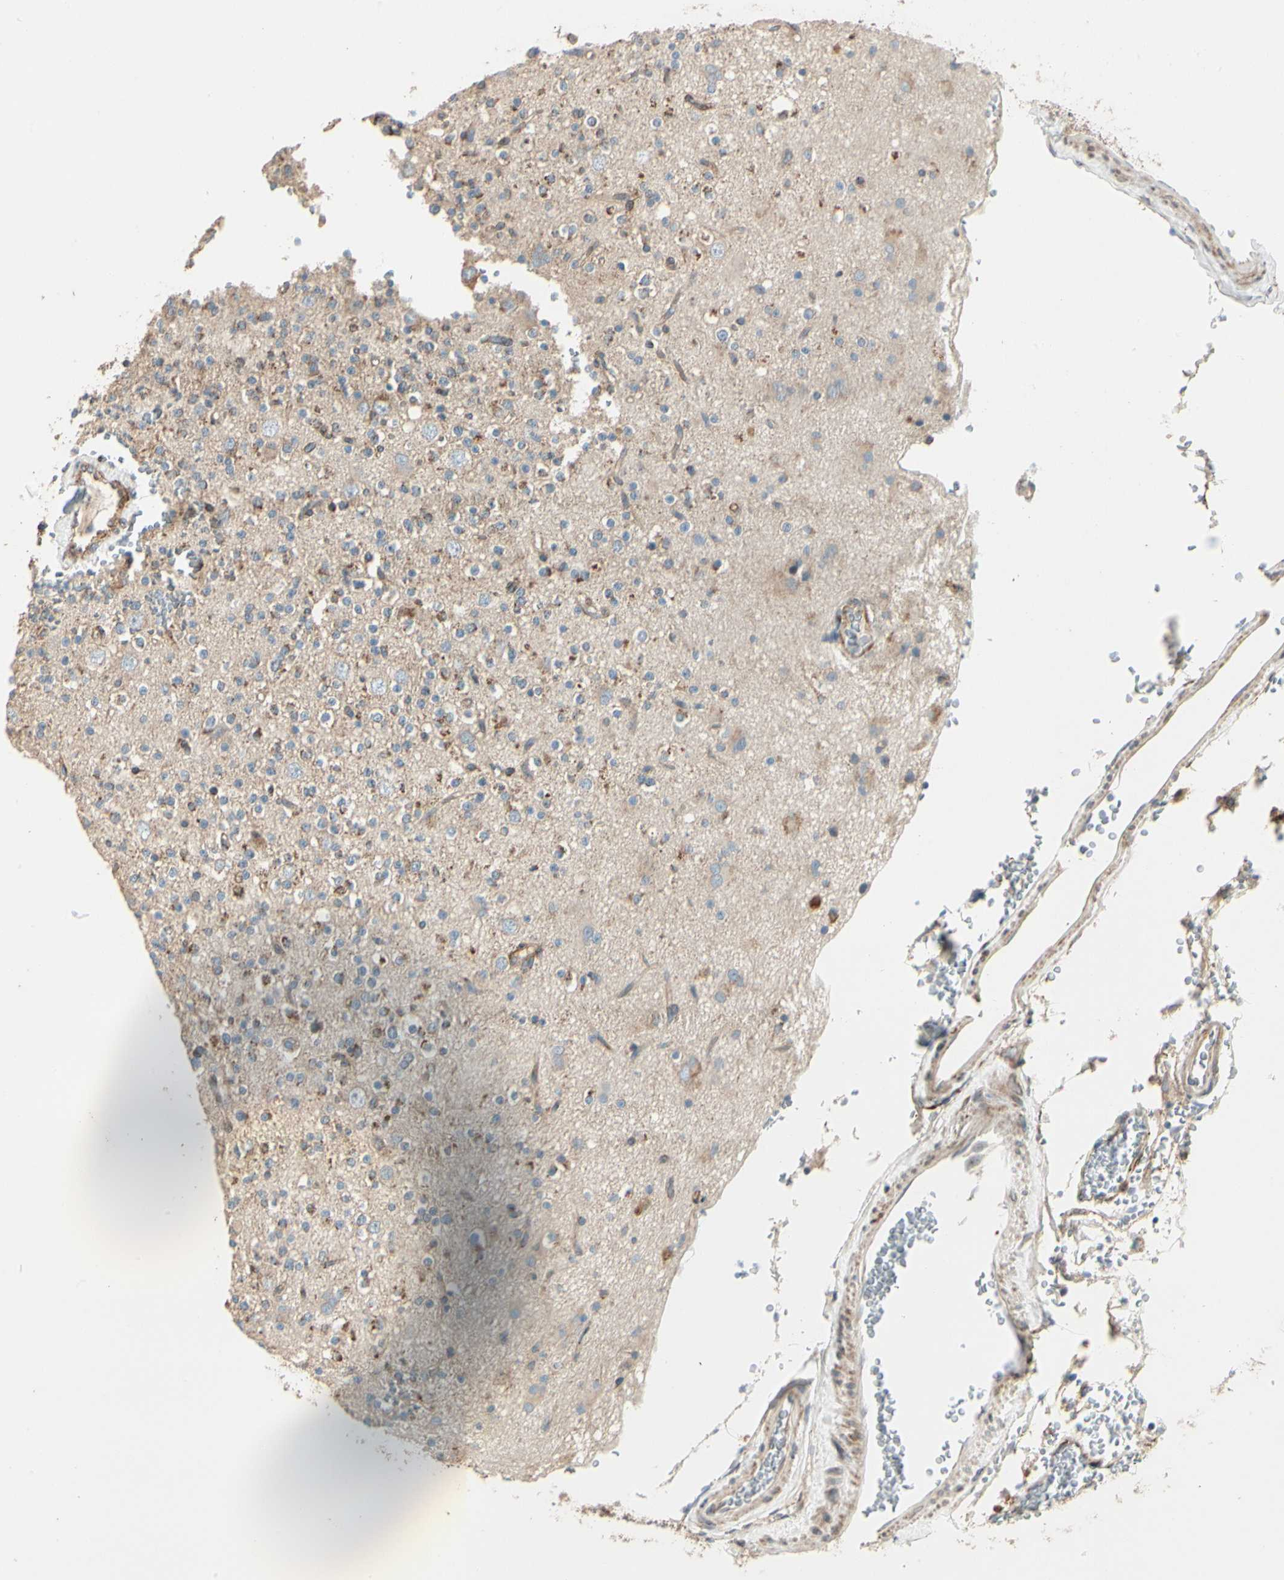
{"staining": {"intensity": "weak", "quantity": ">75%", "location": "cytoplasmic/membranous"}, "tissue": "glioma", "cell_type": "Tumor cells", "image_type": "cancer", "snomed": [{"axis": "morphology", "description": "Glioma, malignant, High grade"}, {"axis": "topography", "description": "Brain"}], "caption": "This is a photomicrograph of immunohistochemistry staining of glioma, which shows weak positivity in the cytoplasmic/membranous of tumor cells.", "gene": "MRPL9", "patient": {"sex": "male", "age": 47}}